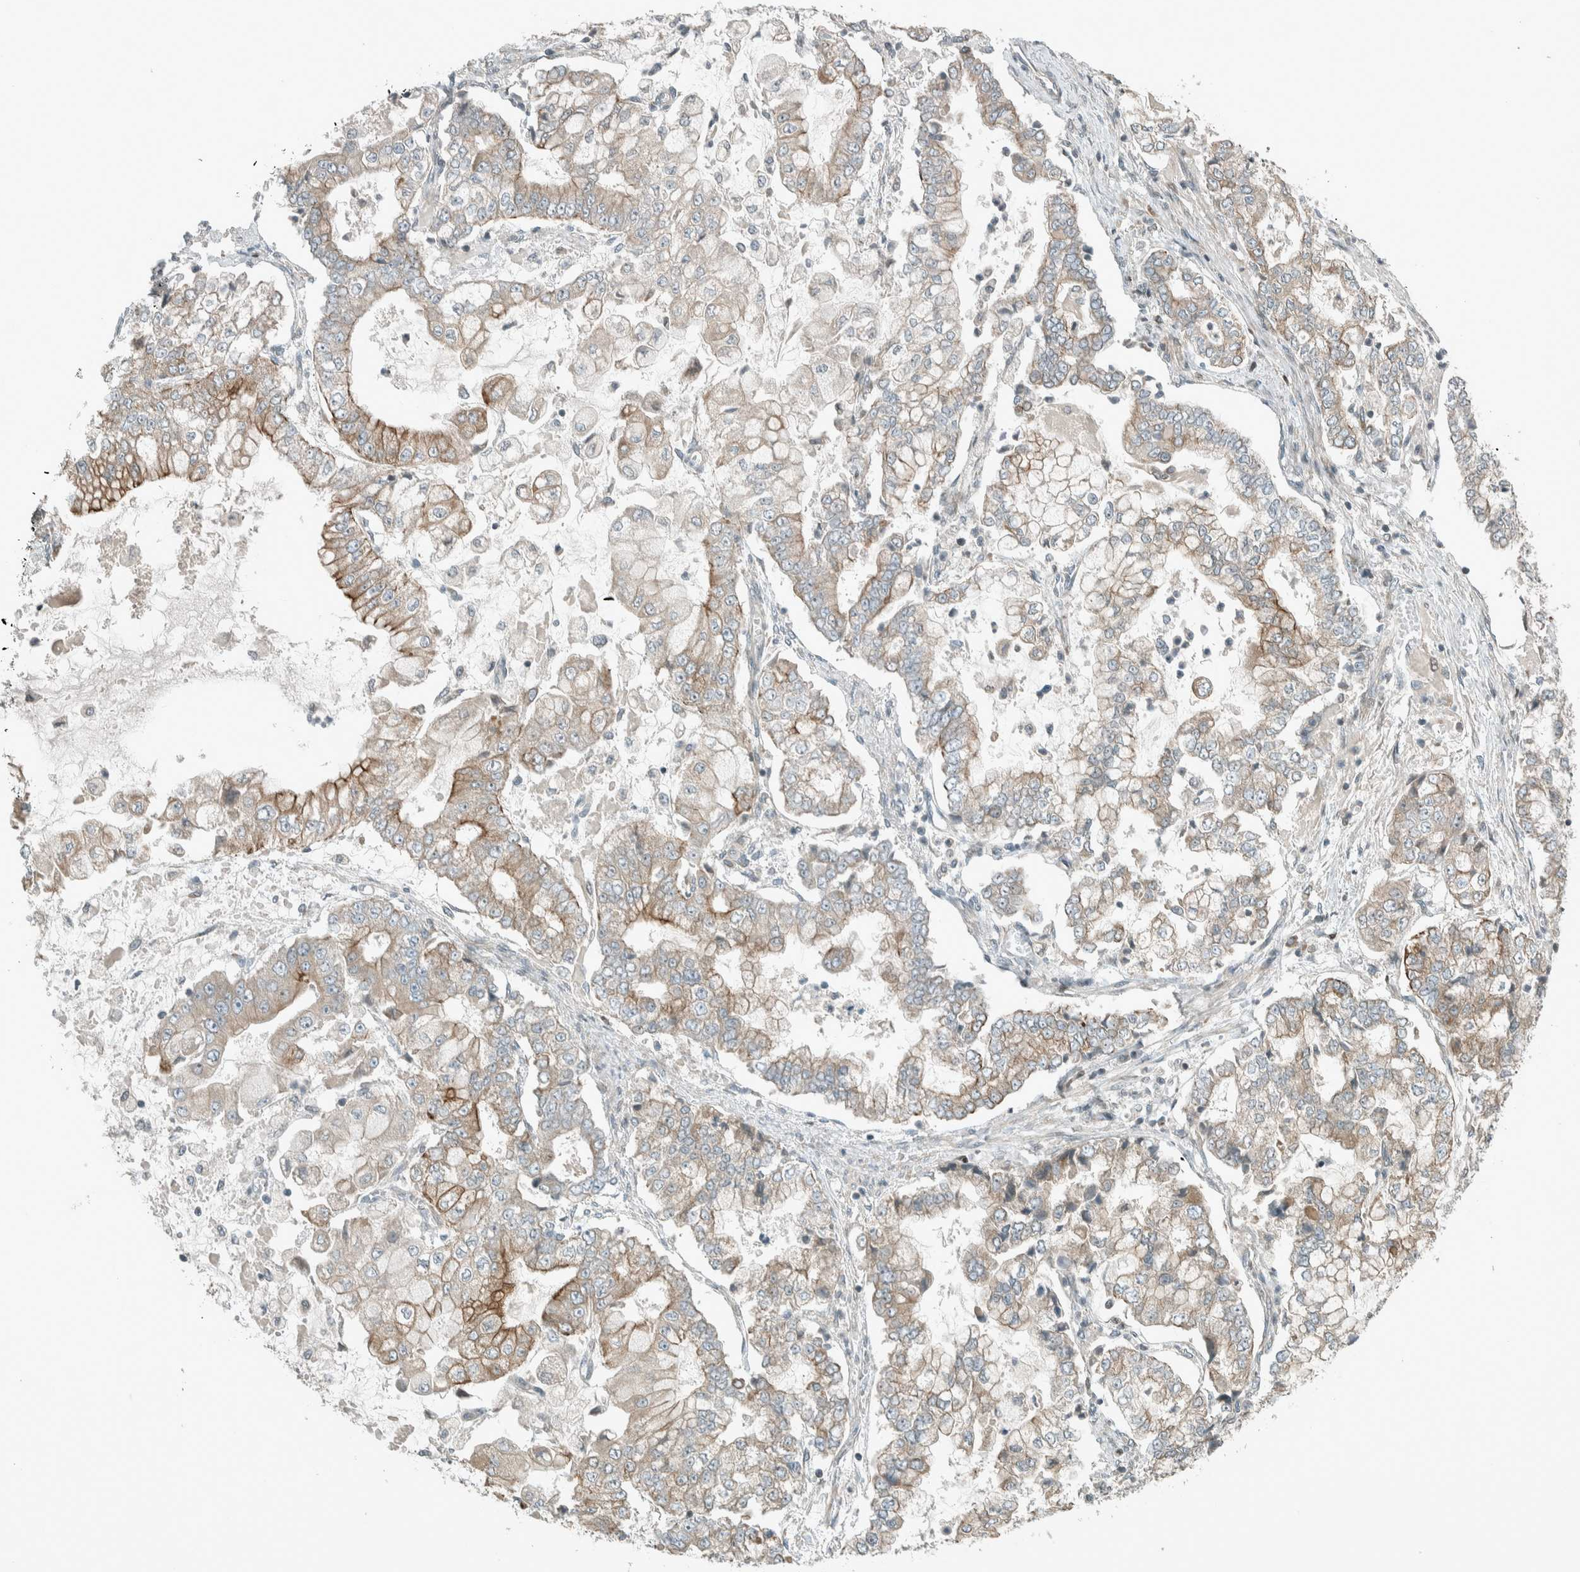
{"staining": {"intensity": "weak", "quantity": ">75%", "location": "cytoplasmic/membranous"}, "tissue": "stomach cancer", "cell_type": "Tumor cells", "image_type": "cancer", "snomed": [{"axis": "morphology", "description": "Adenocarcinoma, NOS"}, {"axis": "topography", "description": "Stomach"}], "caption": "A histopathology image showing weak cytoplasmic/membranous staining in about >75% of tumor cells in stomach cancer, as visualized by brown immunohistochemical staining.", "gene": "SEL1L", "patient": {"sex": "male", "age": 76}}